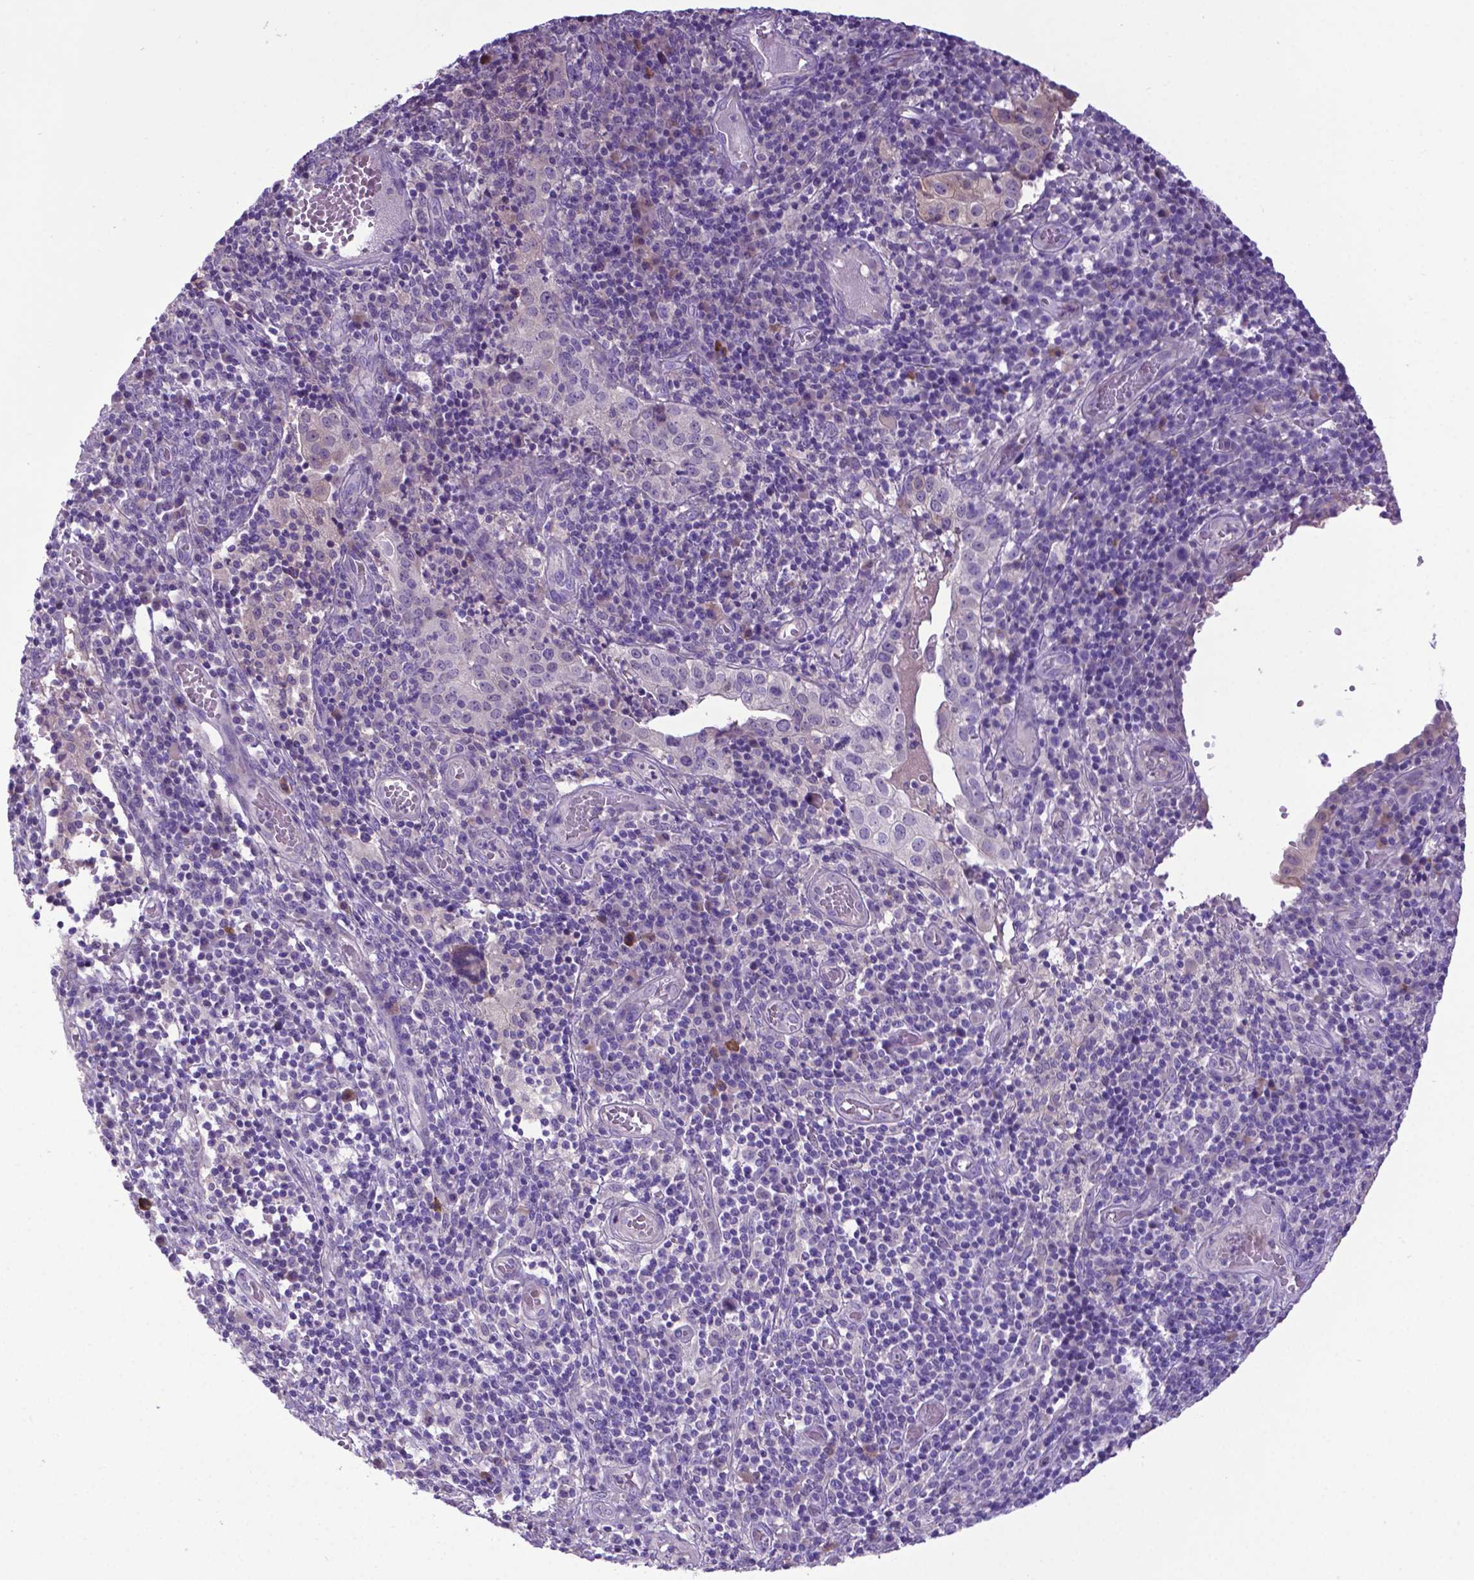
{"staining": {"intensity": "negative", "quantity": "none", "location": "none"}, "tissue": "cervical cancer", "cell_type": "Tumor cells", "image_type": "cancer", "snomed": [{"axis": "morphology", "description": "Squamous cell carcinoma, NOS"}, {"axis": "topography", "description": "Cervix"}], "caption": "This is an immunohistochemistry photomicrograph of cervical cancer (squamous cell carcinoma). There is no staining in tumor cells.", "gene": "ADRA2B", "patient": {"sex": "female", "age": 39}}